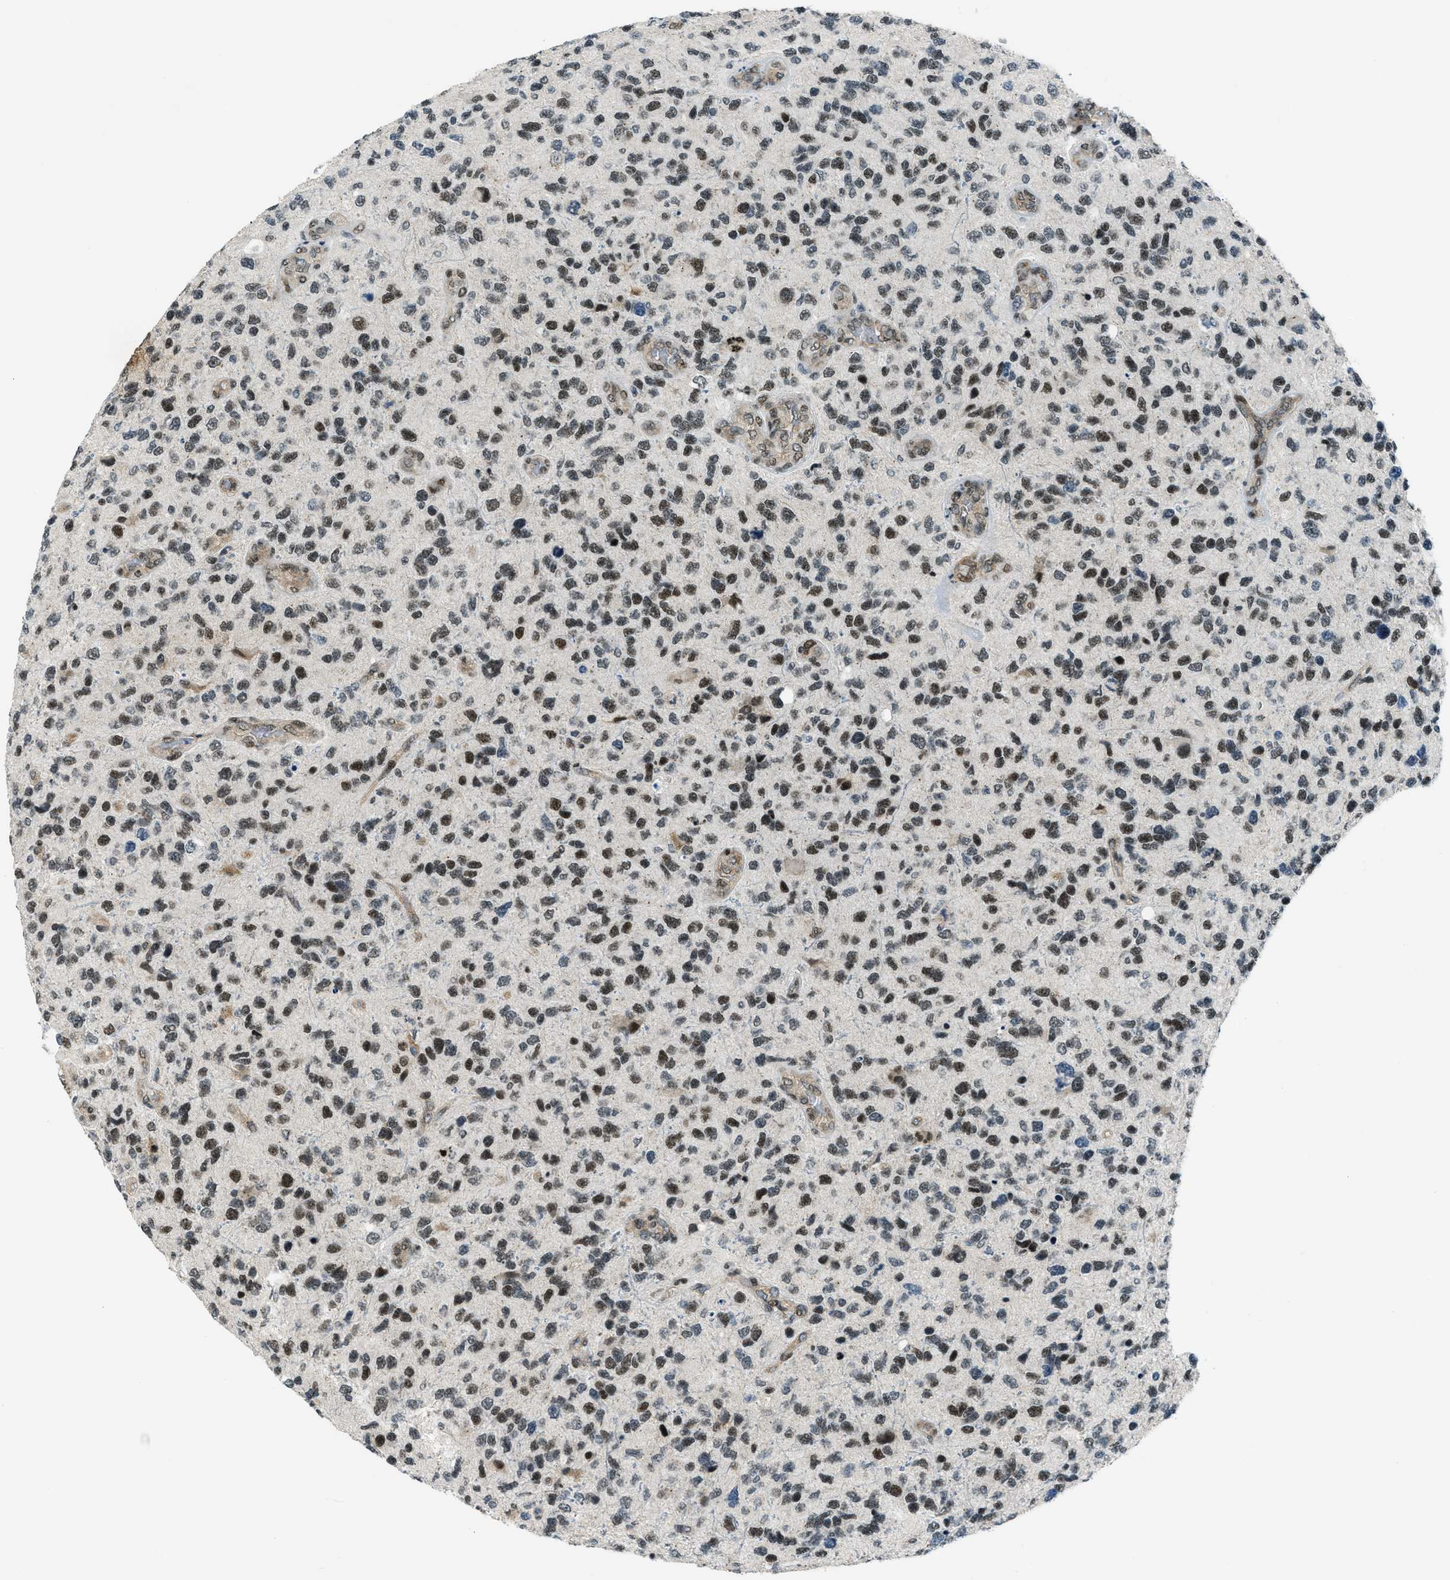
{"staining": {"intensity": "moderate", "quantity": ">75%", "location": "nuclear"}, "tissue": "glioma", "cell_type": "Tumor cells", "image_type": "cancer", "snomed": [{"axis": "morphology", "description": "Glioma, malignant, High grade"}, {"axis": "topography", "description": "Brain"}], "caption": "A brown stain shows moderate nuclear positivity of a protein in malignant glioma (high-grade) tumor cells. (Brightfield microscopy of DAB IHC at high magnification).", "gene": "KLF6", "patient": {"sex": "female", "age": 58}}